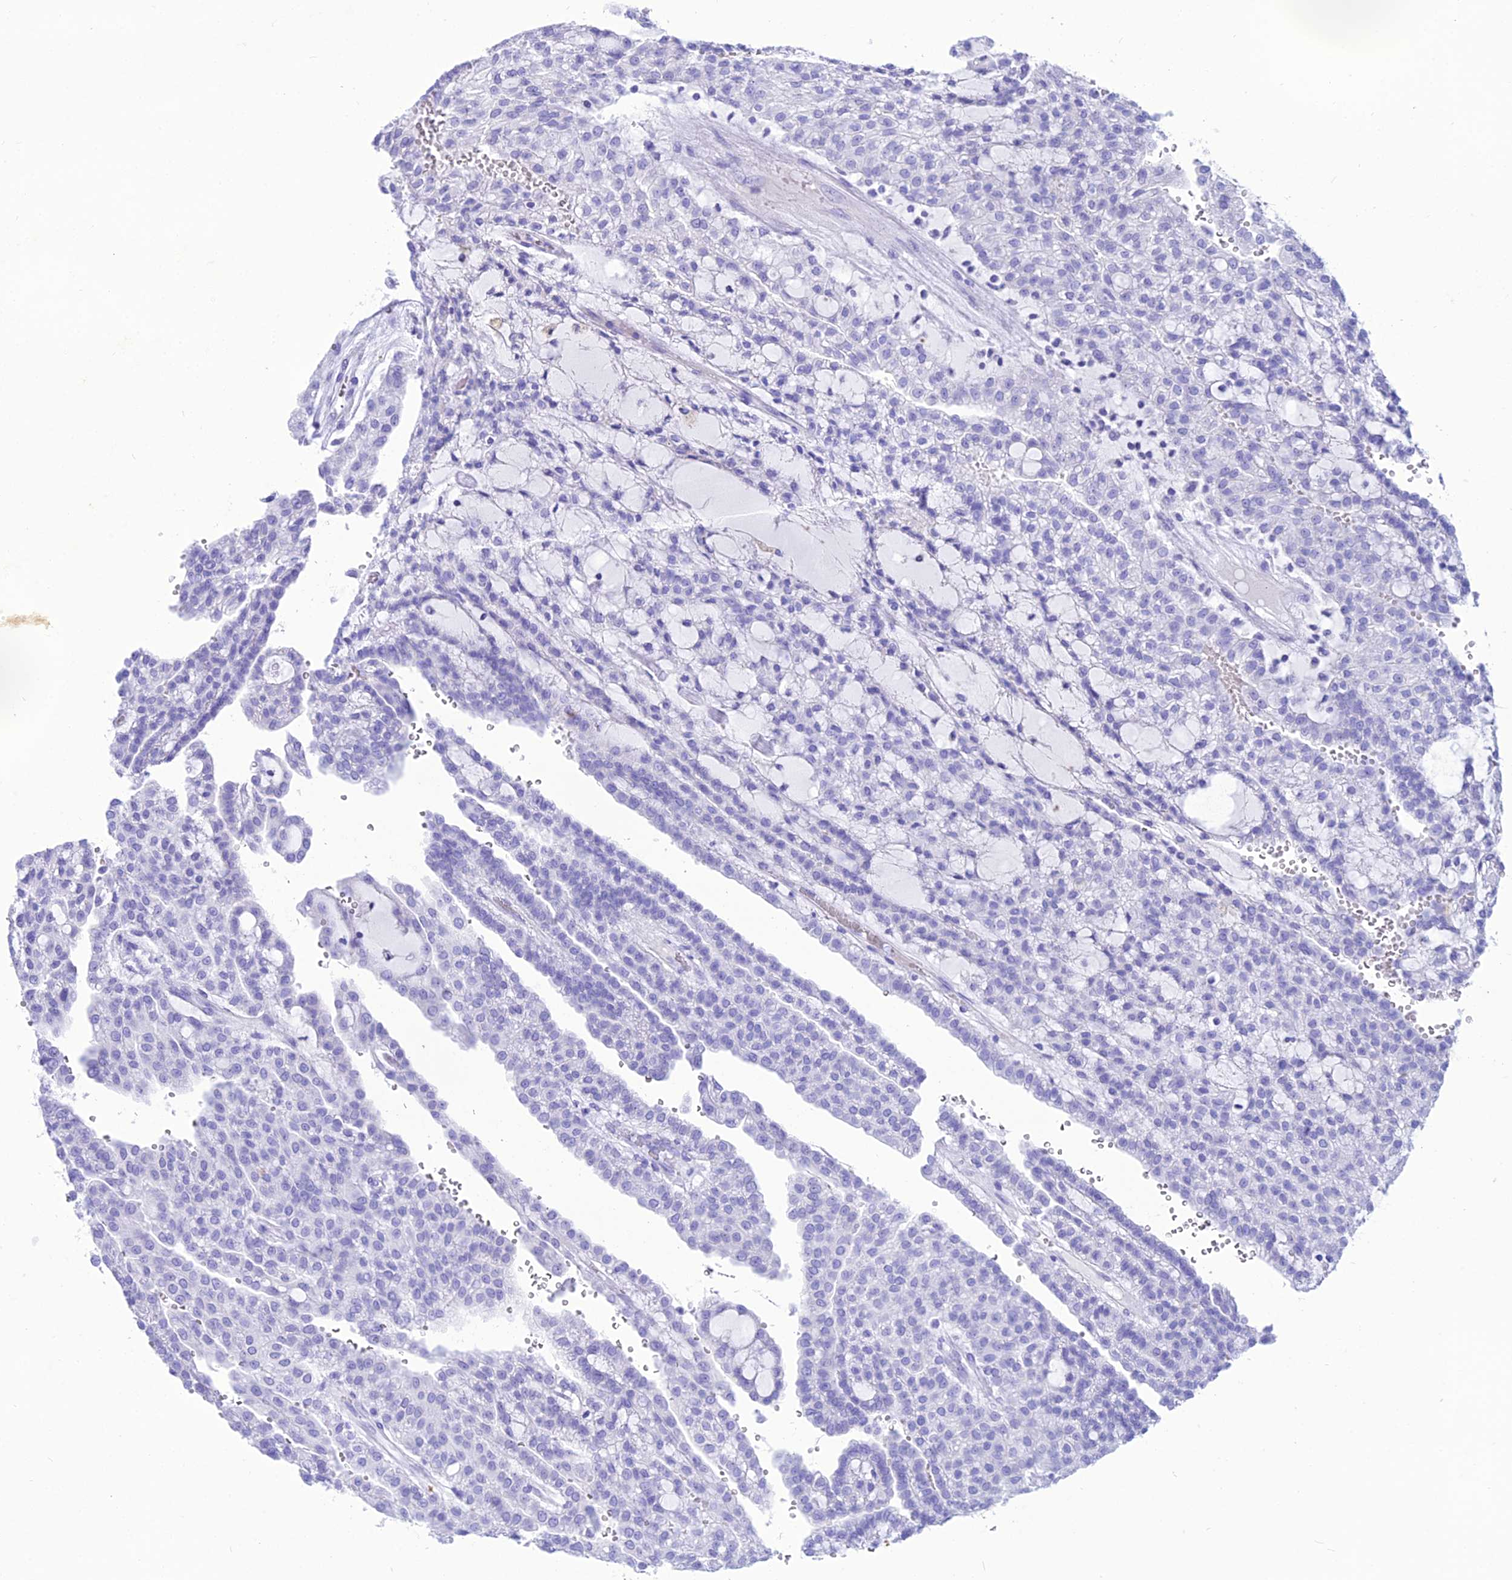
{"staining": {"intensity": "negative", "quantity": "none", "location": "none"}, "tissue": "renal cancer", "cell_type": "Tumor cells", "image_type": "cancer", "snomed": [{"axis": "morphology", "description": "Adenocarcinoma, NOS"}, {"axis": "topography", "description": "Kidney"}], "caption": "The histopathology image exhibits no significant staining in tumor cells of renal cancer.", "gene": "PNMA5", "patient": {"sex": "male", "age": 63}}